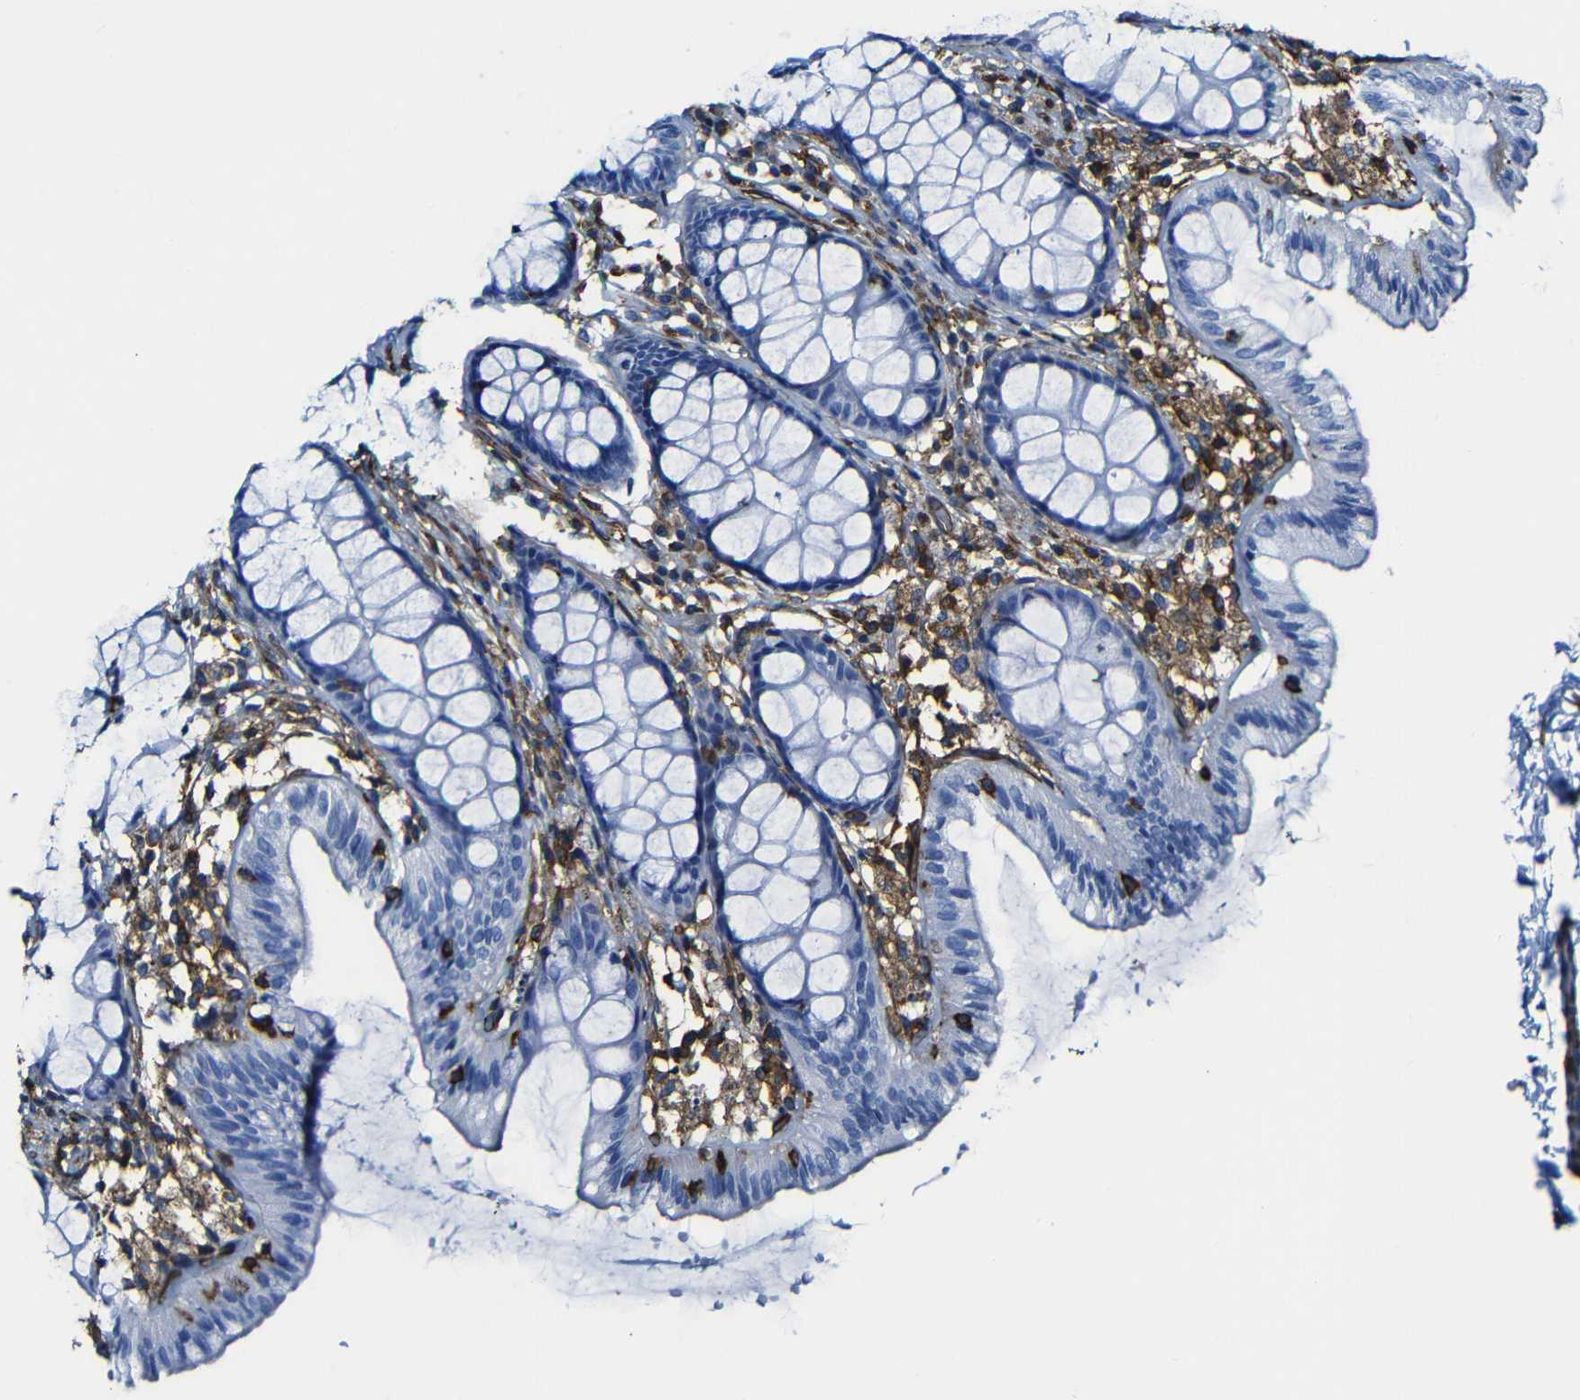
{"staining": {"intensity": "moderate", "quantity": ">75%", "location": "cytoplasmic/membranous"}, "tissue": "colon", "cell_type": "Endothelial cells", "image_type": "normal", "snomed": [{"axis": "morphology", "description": "Normal tissue, NOS"}, {"axis": "topography", "description": "Colon"}], "caption": "Immunohistochemical staining of normal colon shows >75% levels of moderate cytoplasmic/membranous protein staining in approximately >75% of endothelial cells.", "gene": "MSN", "patient": {"sex": "female", "age": 55}}